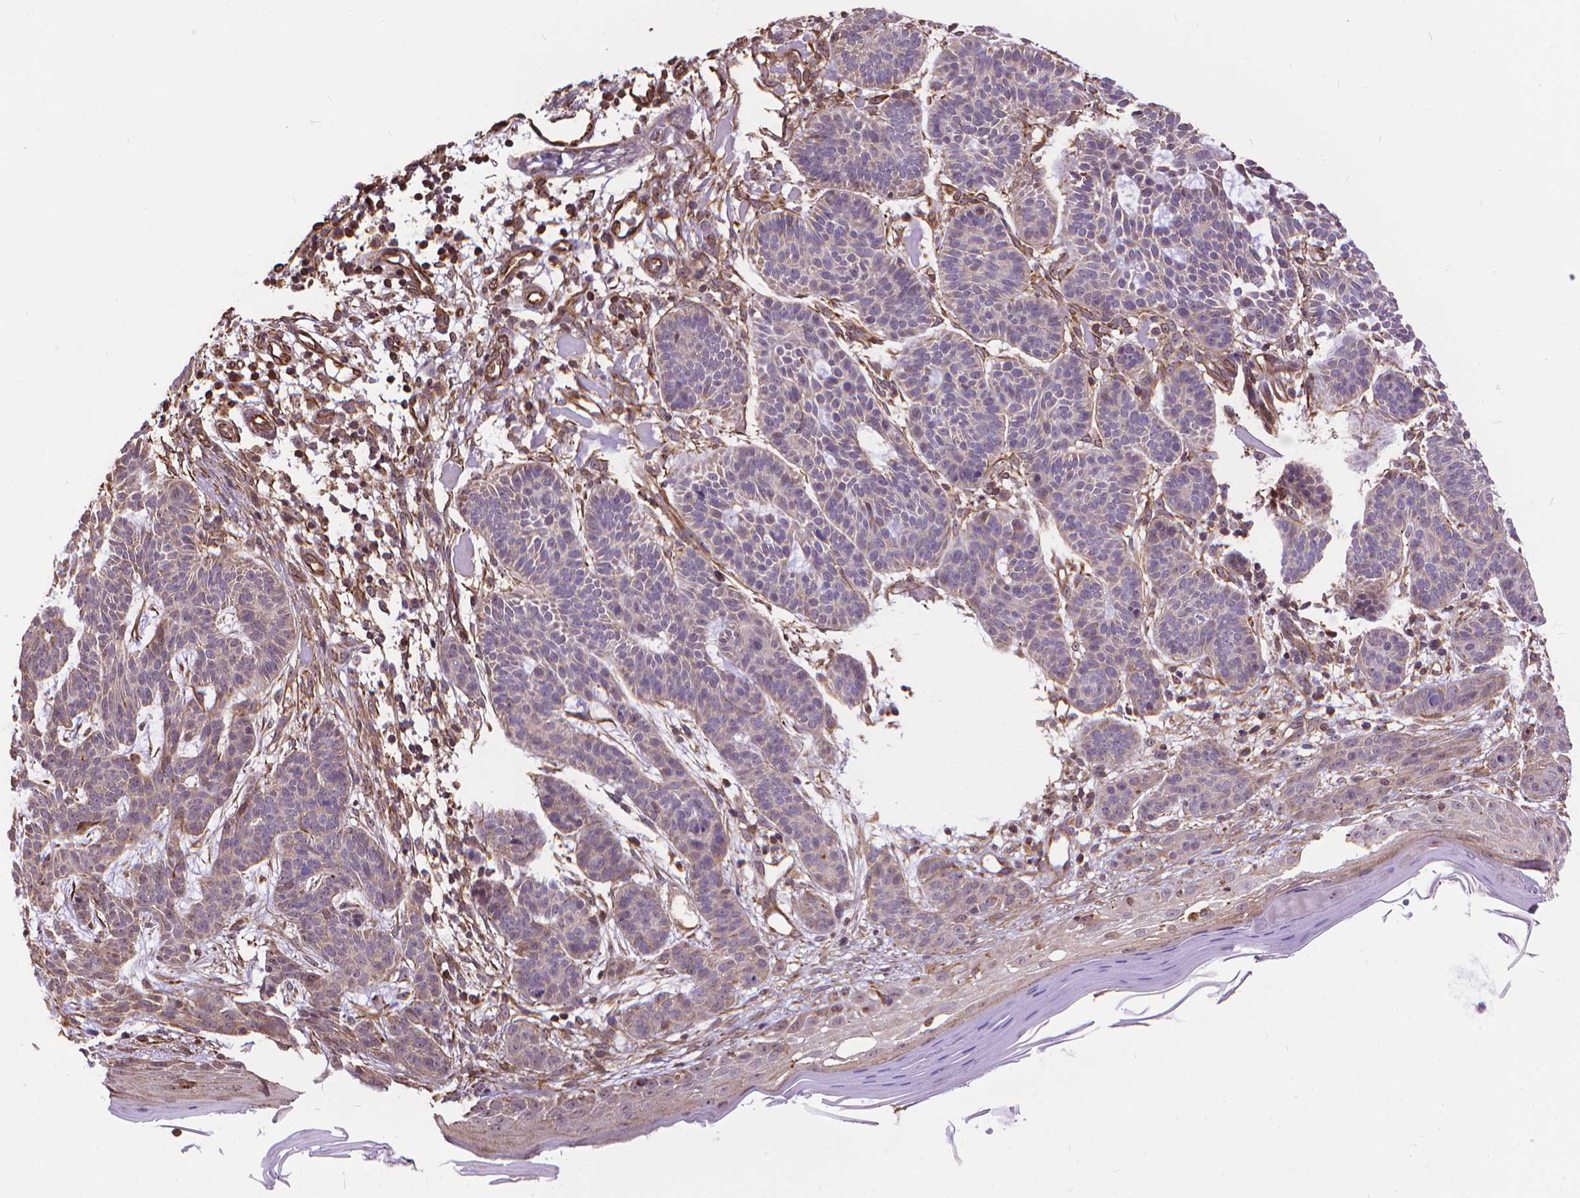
{"staining": {"intensity": "negative", "quantity": "none", "location": "none"}, "tissue": "skin cancer", "cell_type": "Tumor cells", "image_type": "cancer", "snomed": [{"axis": "morphology", "description": "Basal cell carcinoma"}, {"axis": "topography", "description": "Skin"}], "caption": "DAB immunohistochemical staining of human skin cancer exhibits no significant positivity in tumor cells.", "gene": "TMEM135", "patient": {"sex": "male", "age": 85}}